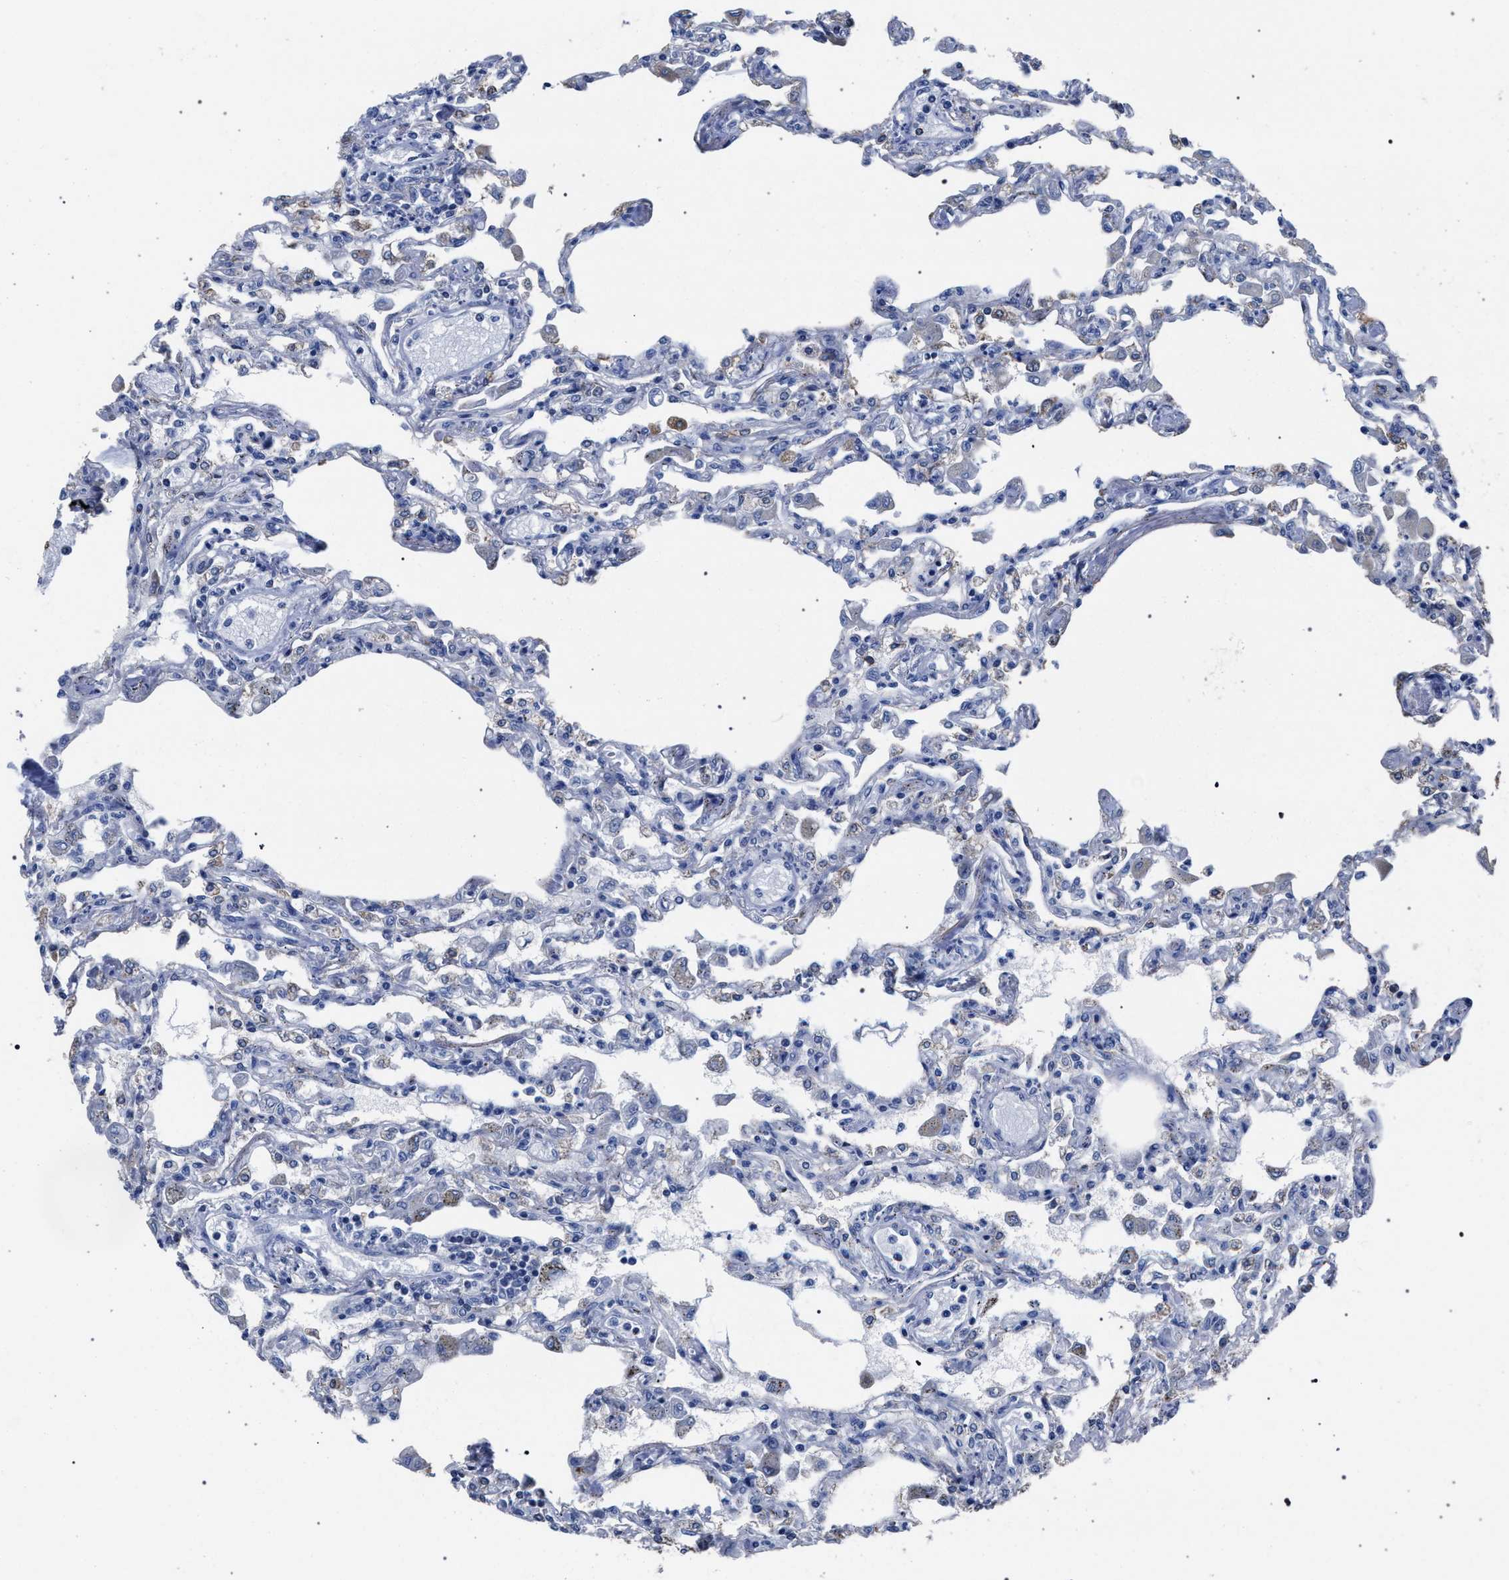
{"staining": {"intensity": "negative", "quantity": "none", "location": "none"}, "tissue": "lung", "cell_type": "Alveolar cells", "image_type": "normal", "snomed": [{"axis": "morphology", "description": "Normal tissue, NOS"}, {"axis": "topography", "description": "Bronchus"}, {"axis": "topography", "description": "Lung"}], "caption": "A high-resolution histopathology image shows immunohistochemistry staining of benign lung, which exhibits no significant positivity in alveolar cells.", "gene": "CRYZ", "patient": {"sex": "female", "age": 49}}